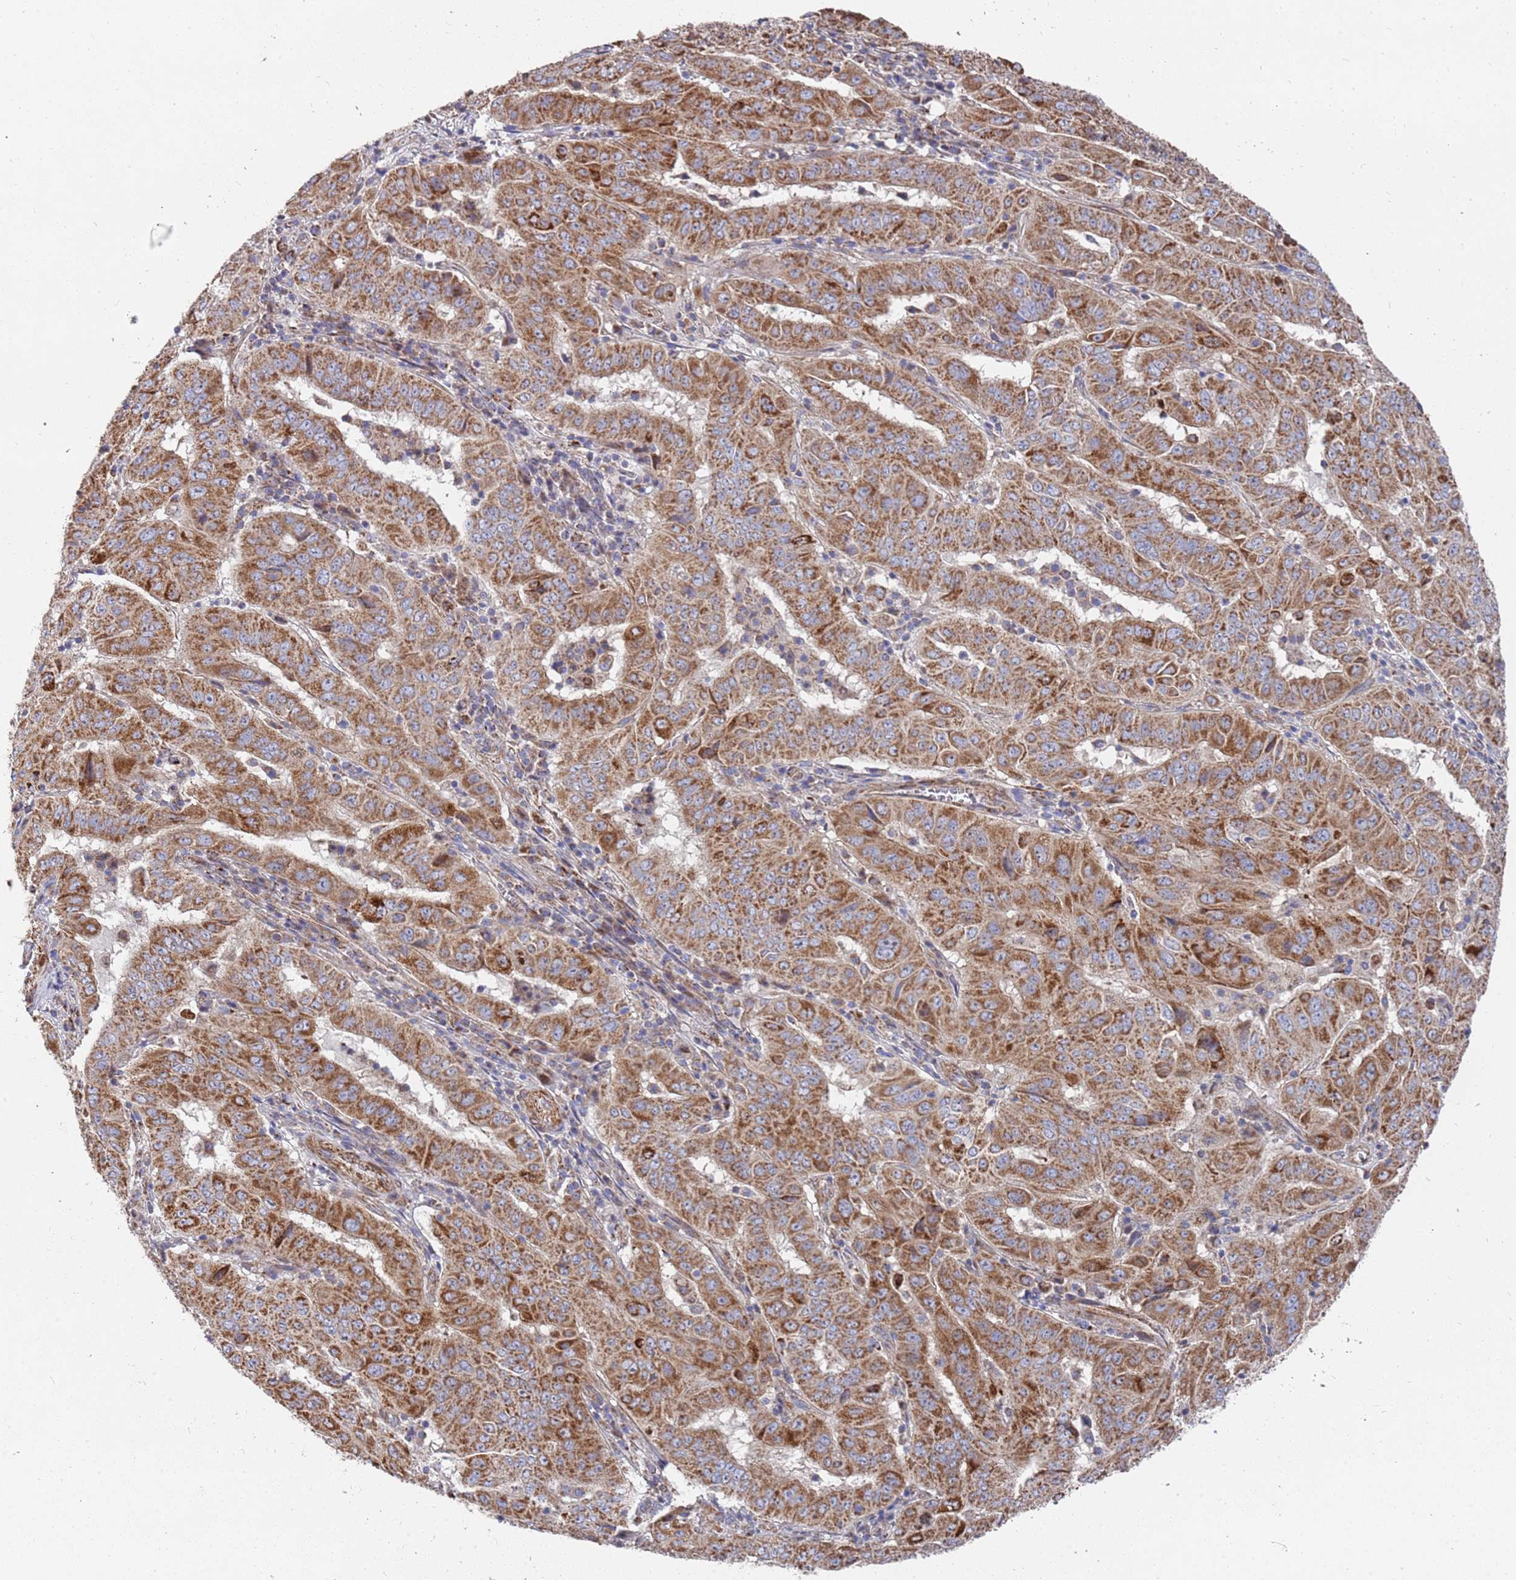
{"staining": {"intensity": "strong", "quantity": ">75%", "location": "cytoplasmic/membranous"}, "tissue": "pancreatic cancer", "cell_type": "Tumor cells", "image_type": "cancer", "snomed": [{"axis": "morphology", "description": "Adenocarcinoma, NOS"}, {"axis": "topography", "description": "Pancreas"}], "caption": "Immunohistochemical staining of pancreatic adenocarcinoma demonstrates high levels of strong cytoplasmic/membranous protein positivity in about >75% of tumor cells.", "gene": "WDFY3", "patient": {"sex": "male", "age": 63}}